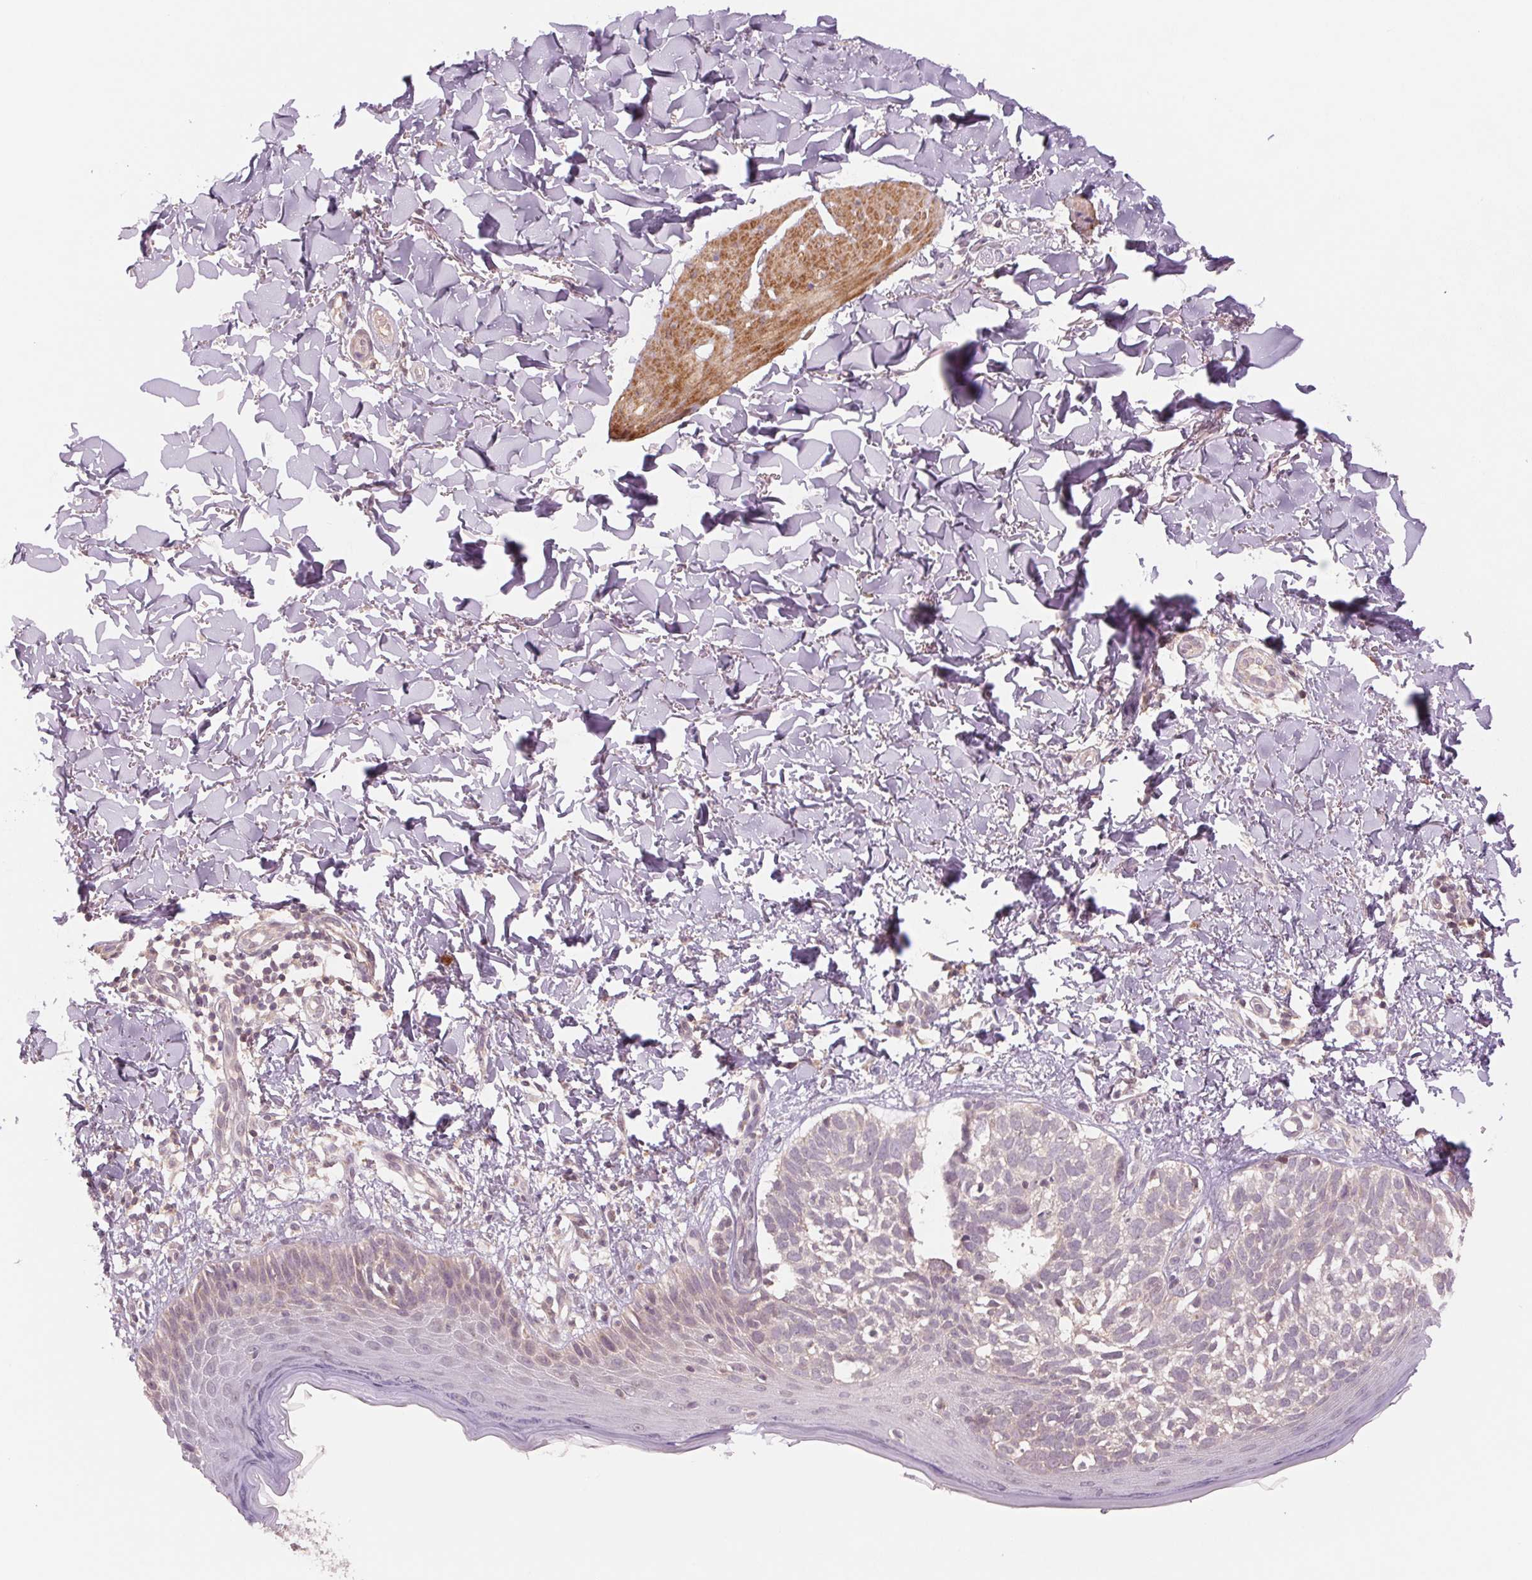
{"staining": {"intensity": "negative", "quantity": "none", "location": "none"}, "tissue": "skin cancer", "cell_type": "Tumor cells", "image_type": "cancer", "snomed": [{"axis": "morphology", "description": "Basal cell carcinoma"}, {"axis": "topography", "description": "Skin"}], "caption": "There is no significant staining in tumor cells of skin basal cell carcinoma.", "gene": "PPIA", "patient": {"sex": "female", "age": 45}}